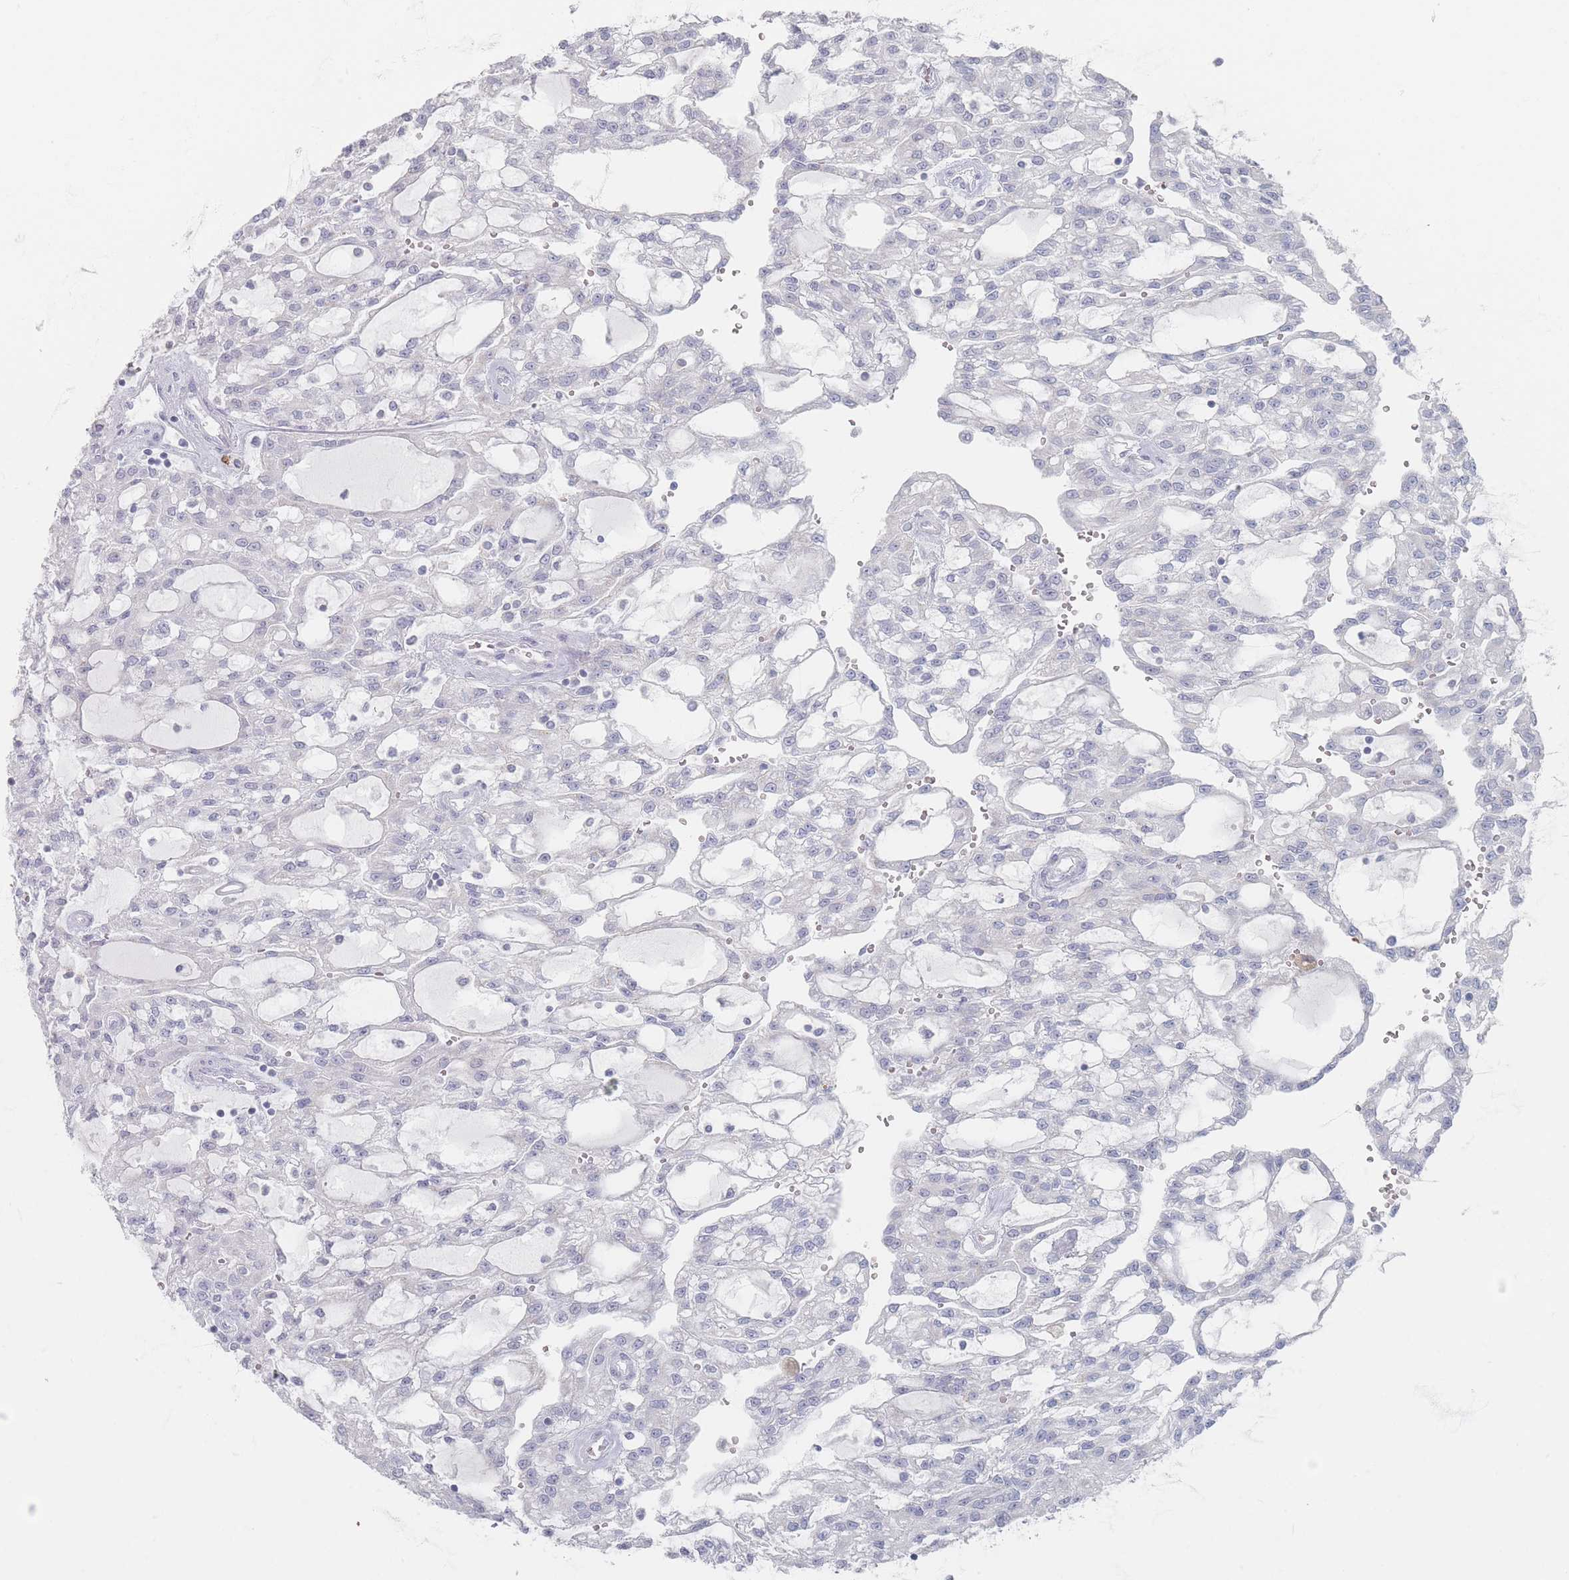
{"staining": {"intensity": "negative", "quantity": "none", "location": "none"}, "tissue": "renal cancer", "cell_type": "Tumor cells", "image_type": "cancer", "snomed": [{"axis": "morphology", "description": "Adenocarcinoma, NOS"}, {"axis": "topography", "description": "Kidney"}], "caption": "Adenocarcinoma (renal) stained for a protein using immunohistochemistry shows no positivity tumor cells.", "gene": "CD37", "patient": {"sex": "male", "age": 63}}